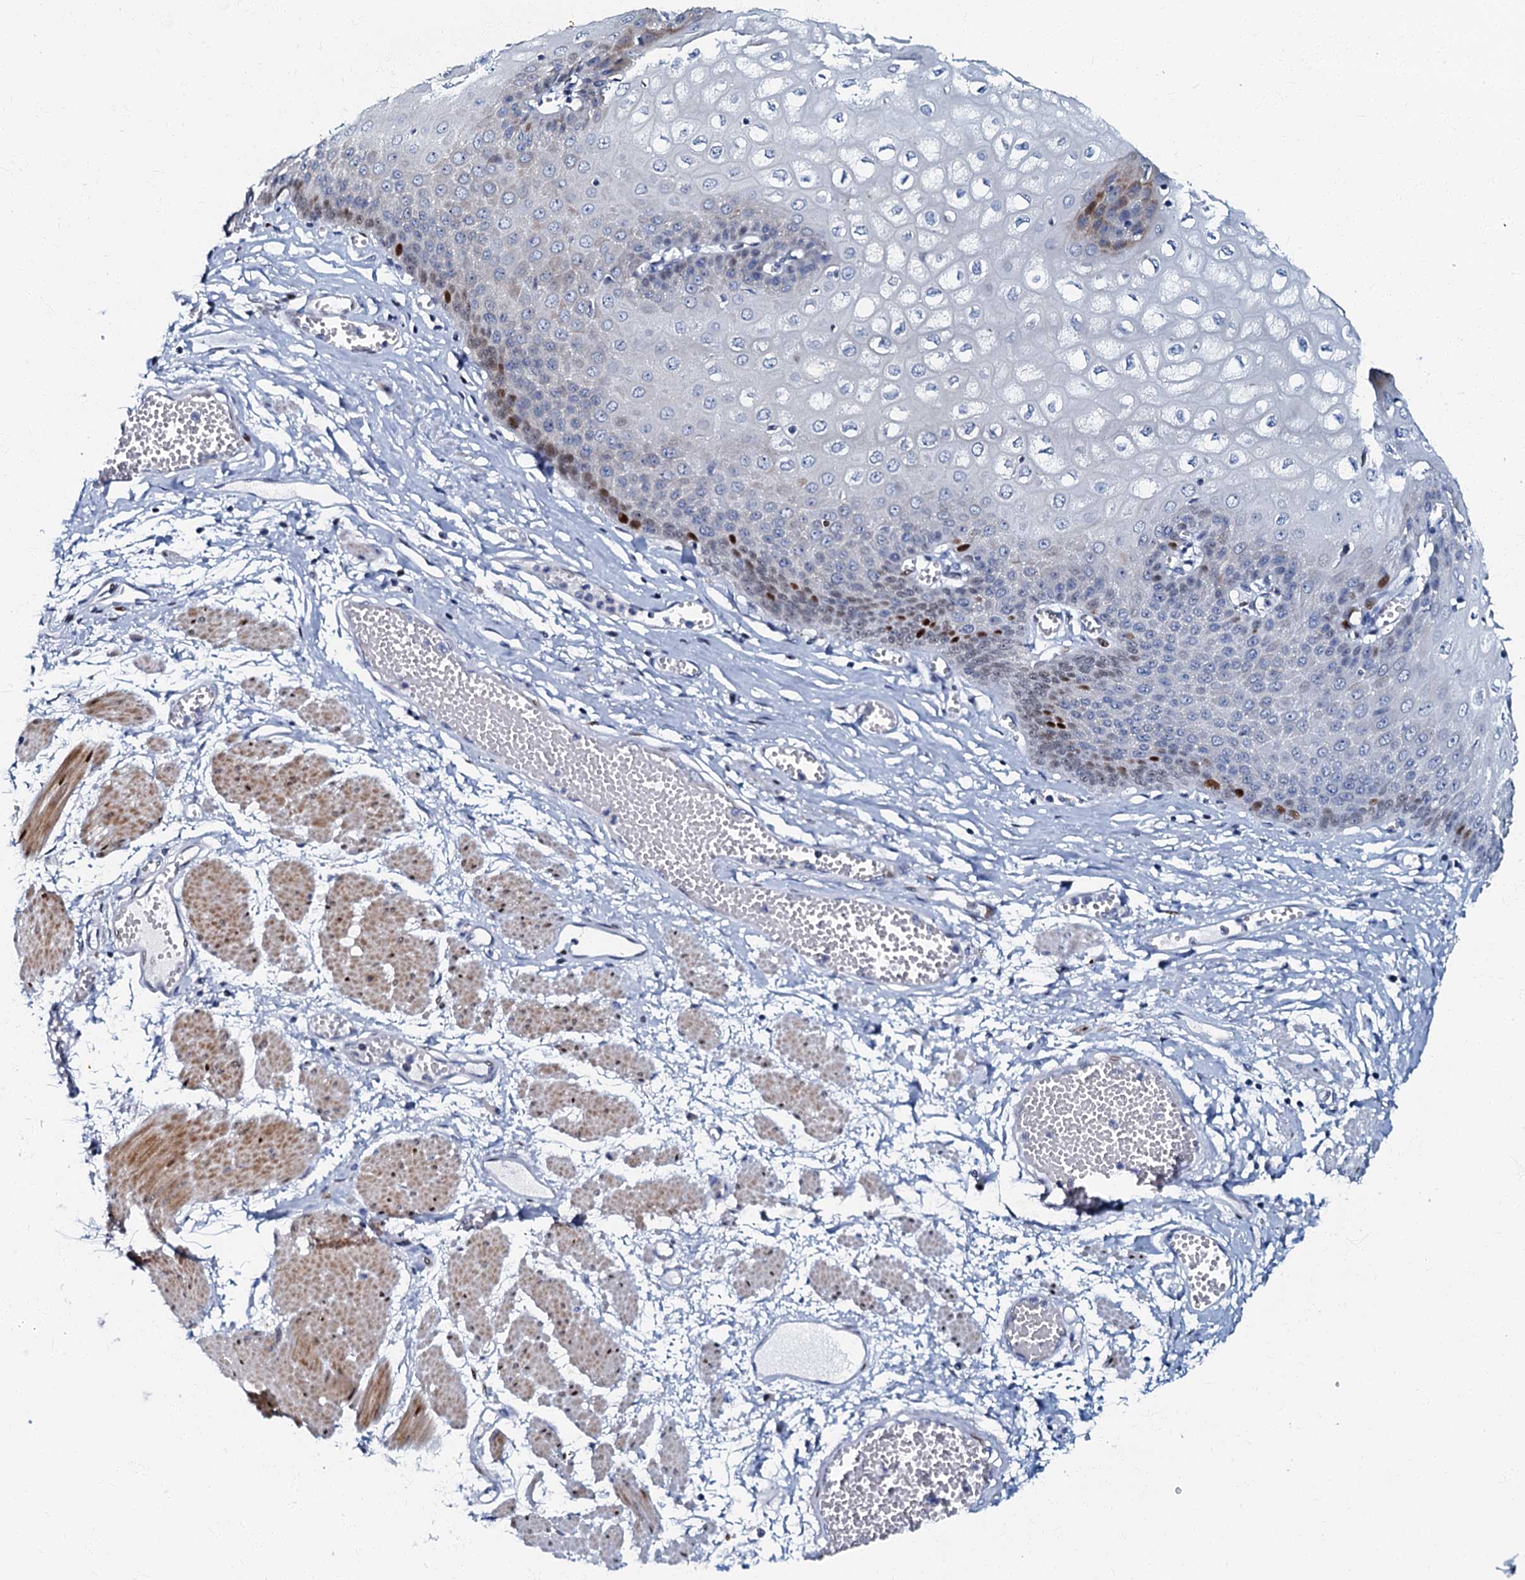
{"staining": {"intensity": "strong", "quantity": "<25%", "location": "cytoplasmic/membranous,nuclear"}, "tissue": "esophagus", "cell_type": "Squamous epithelial cells", "image_type": "normal", "snomed": [{"axis": "morphology", "description": "Normal tissue, NOS"}, {"axis": "topography", "description": "Esophagus"}], "caption": "High-power microscopy captured an immunohistochemistry histopathology image of unremarkable esophagus, revealing strong cytoplasmic/membranous,nuclear positivity in approximately <25% of squamous epithelial cells.", "gene": "MFSD5", "patient": {"sex": "male", "age": 60}}